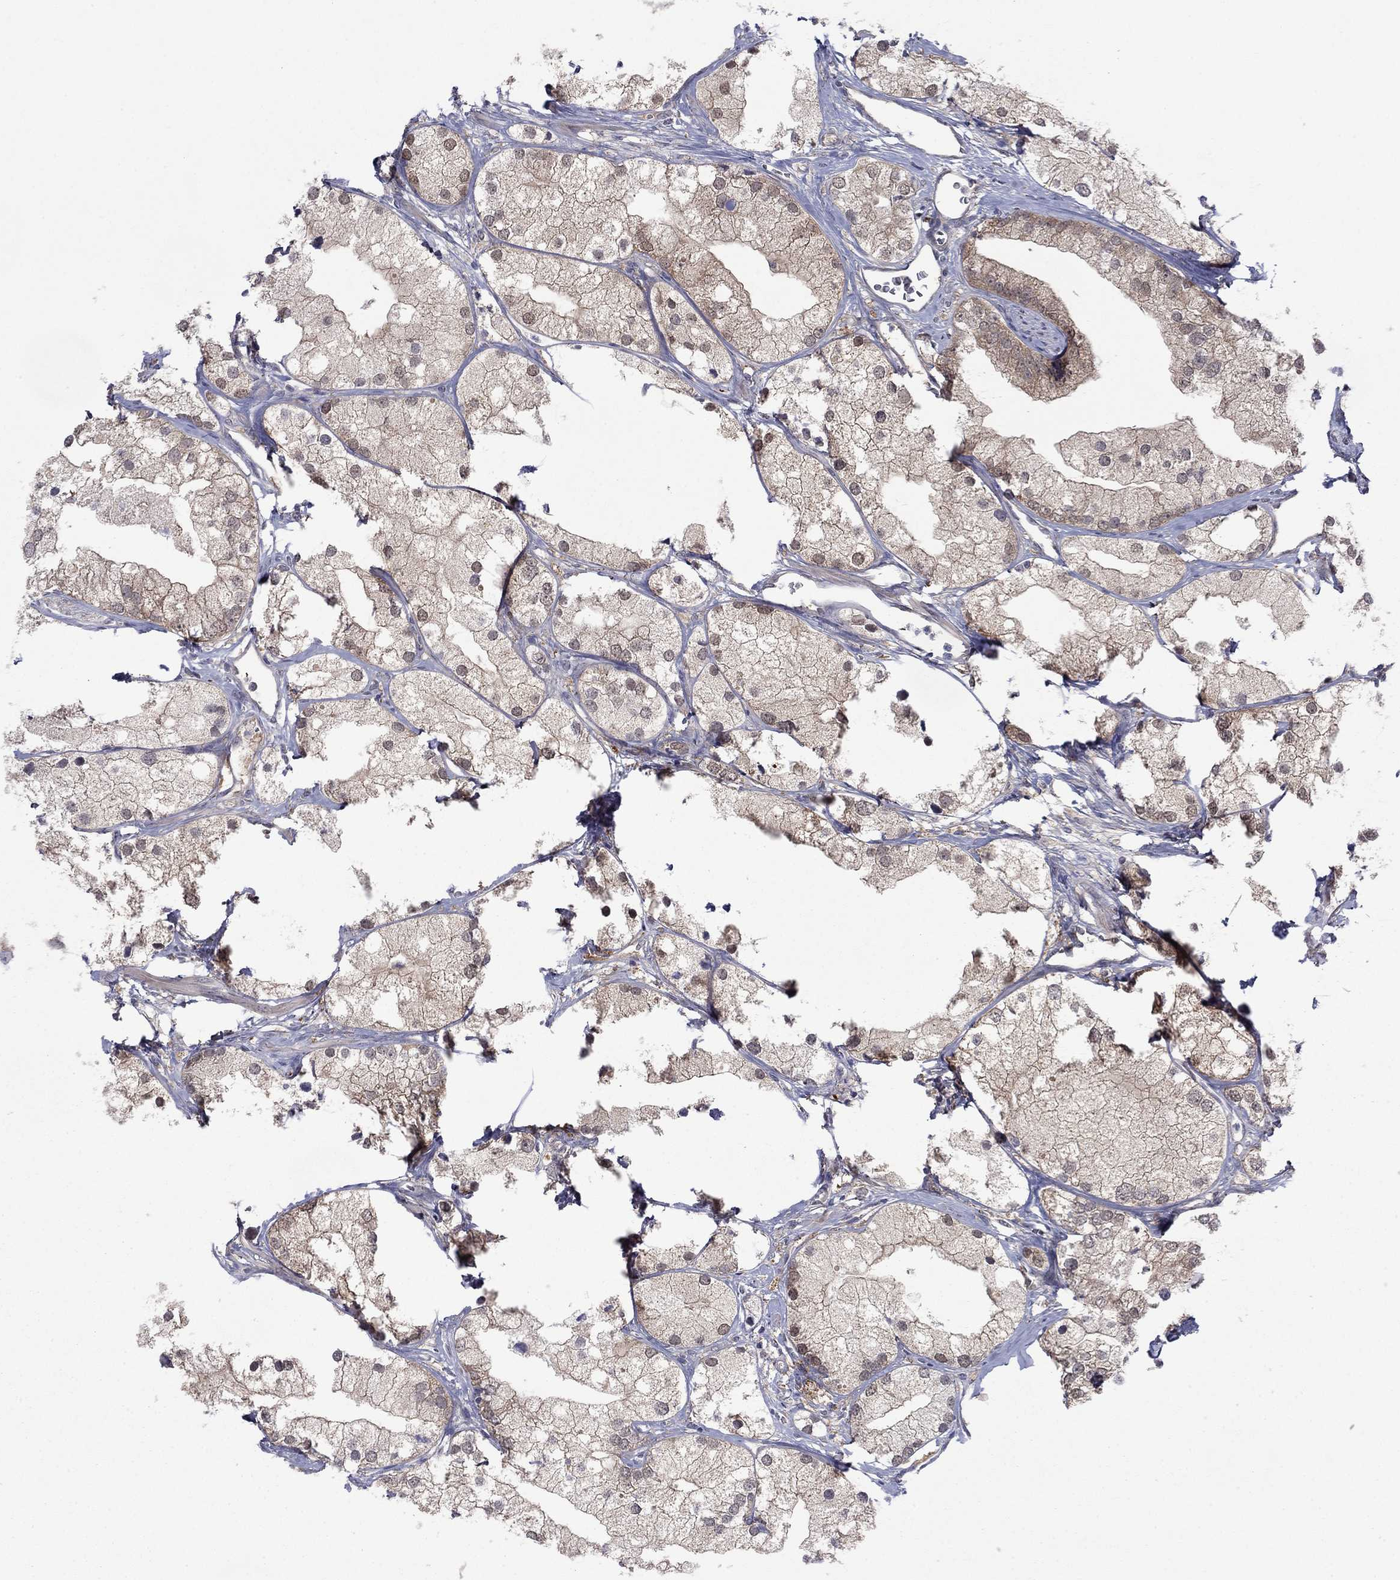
{"staining": {"intensity": "weak", "quantity": "<25%", "location": "nuclear"}, "tissue": "prostate cancer", "cell_type": "Tumor cells", "image_type": "cancer", "snomed": [{"axis": "morphology", "description": "Adenocarcinoma, NOS"}, {"axis": "topography", "description": "Prostate and seminal vesicle, NOS"}, {"axis": "topography", "description": "Prostate"}], "caption": "The micrograph displays no staining of tumor cells in adenocarcinoma (prostate).", "gene": "GRHPR", "patient": {"sex": "male", "age": 79}}